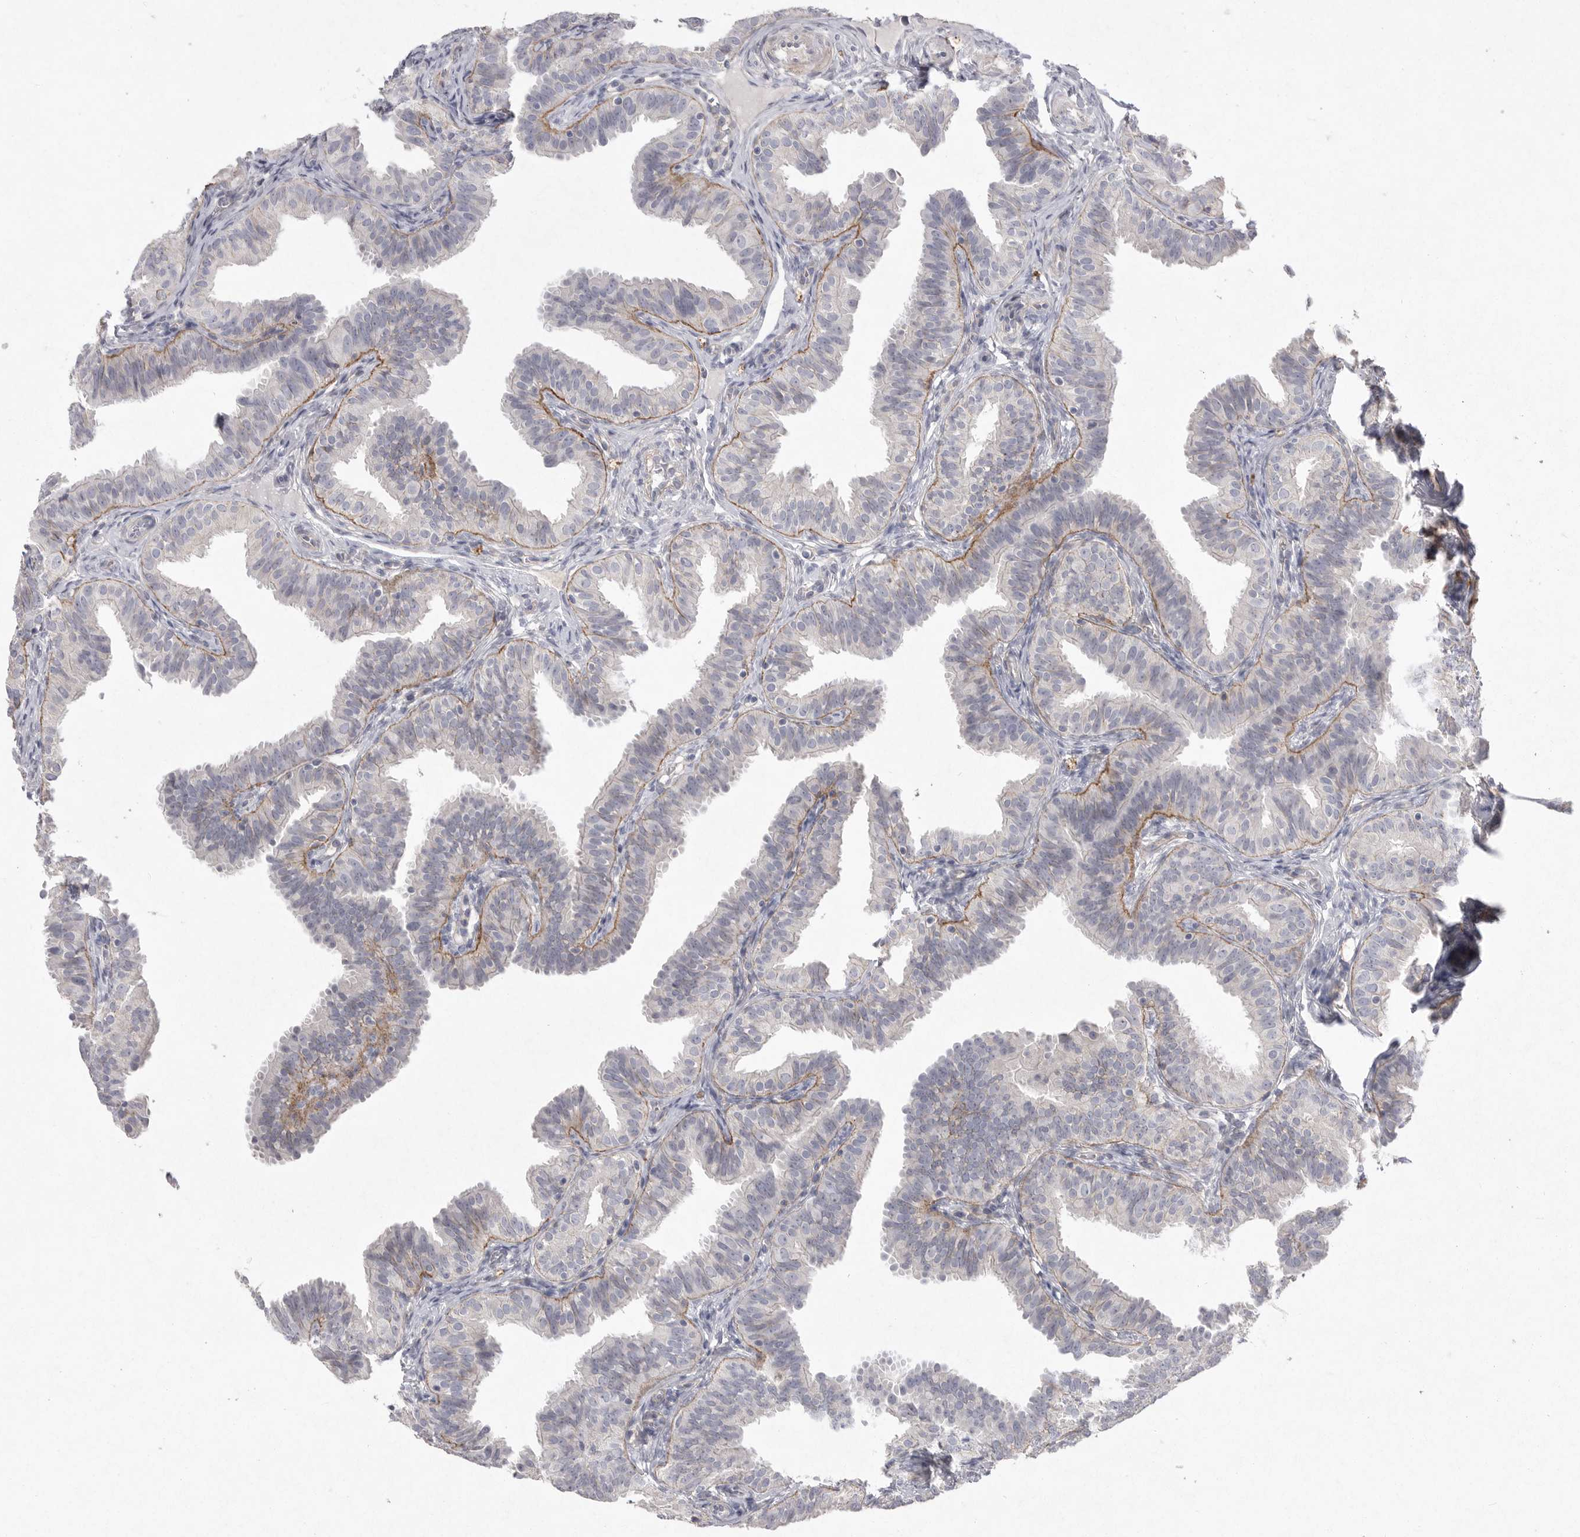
{"staining": {"intensity": "negative", "quantity": "none", "location": "none"}, "tissue": "fallopian tube", "cell_type": "Glandular cells", "image_type": "normal", "snomed": [{"axis": "morphology", "description": "Normal tissue, NOS"}, {"axis": "topography", "description": "Fallopian tube"}], "caption": "This is an immunohistochemistry (IHC) photomicrograph of normal fallopian tube. There is no positivity in glandular cells.", "gene": "VANGL2", "patient": {"sex": "female", "age": 35}}